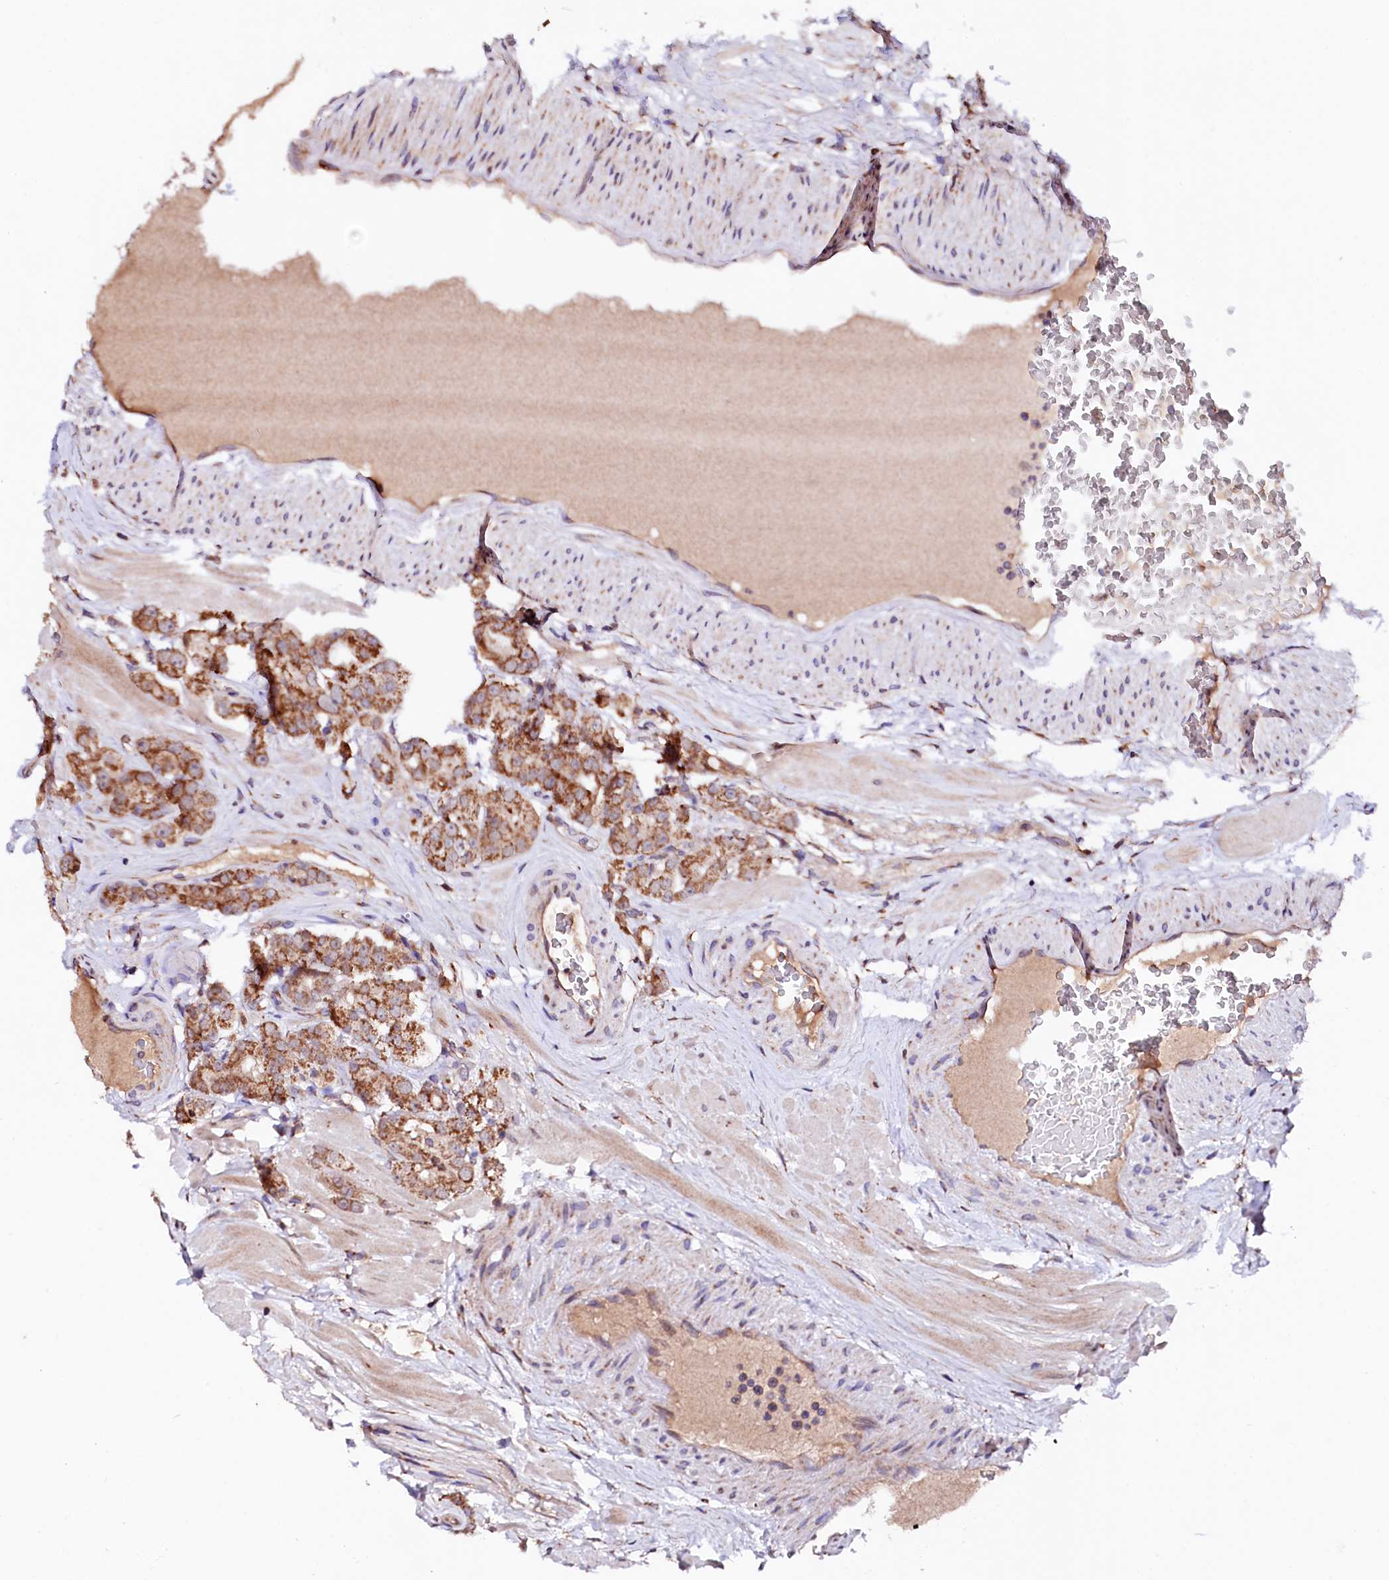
{"staining": {"intensity": "moderate", "quantity": ">75%", "location": "cytoplasmic/membranous"}, "tissue": "prostate cancer", "cell_type": "Tumor cells", "image_type": "cancer", "snomed": [{"axis": "morphology", "description": "Adenocarcinoma, High grade"}, {"axis": "topography", "description": "Prostate"}], "caption": "Human prostate cancer (adenocarcinoma (high-grade)) stained with a protein marker exhibits moderate staining in tumor cells.", "gene": "UBE3C", "patient": {"sex": "male", "age": 65}}